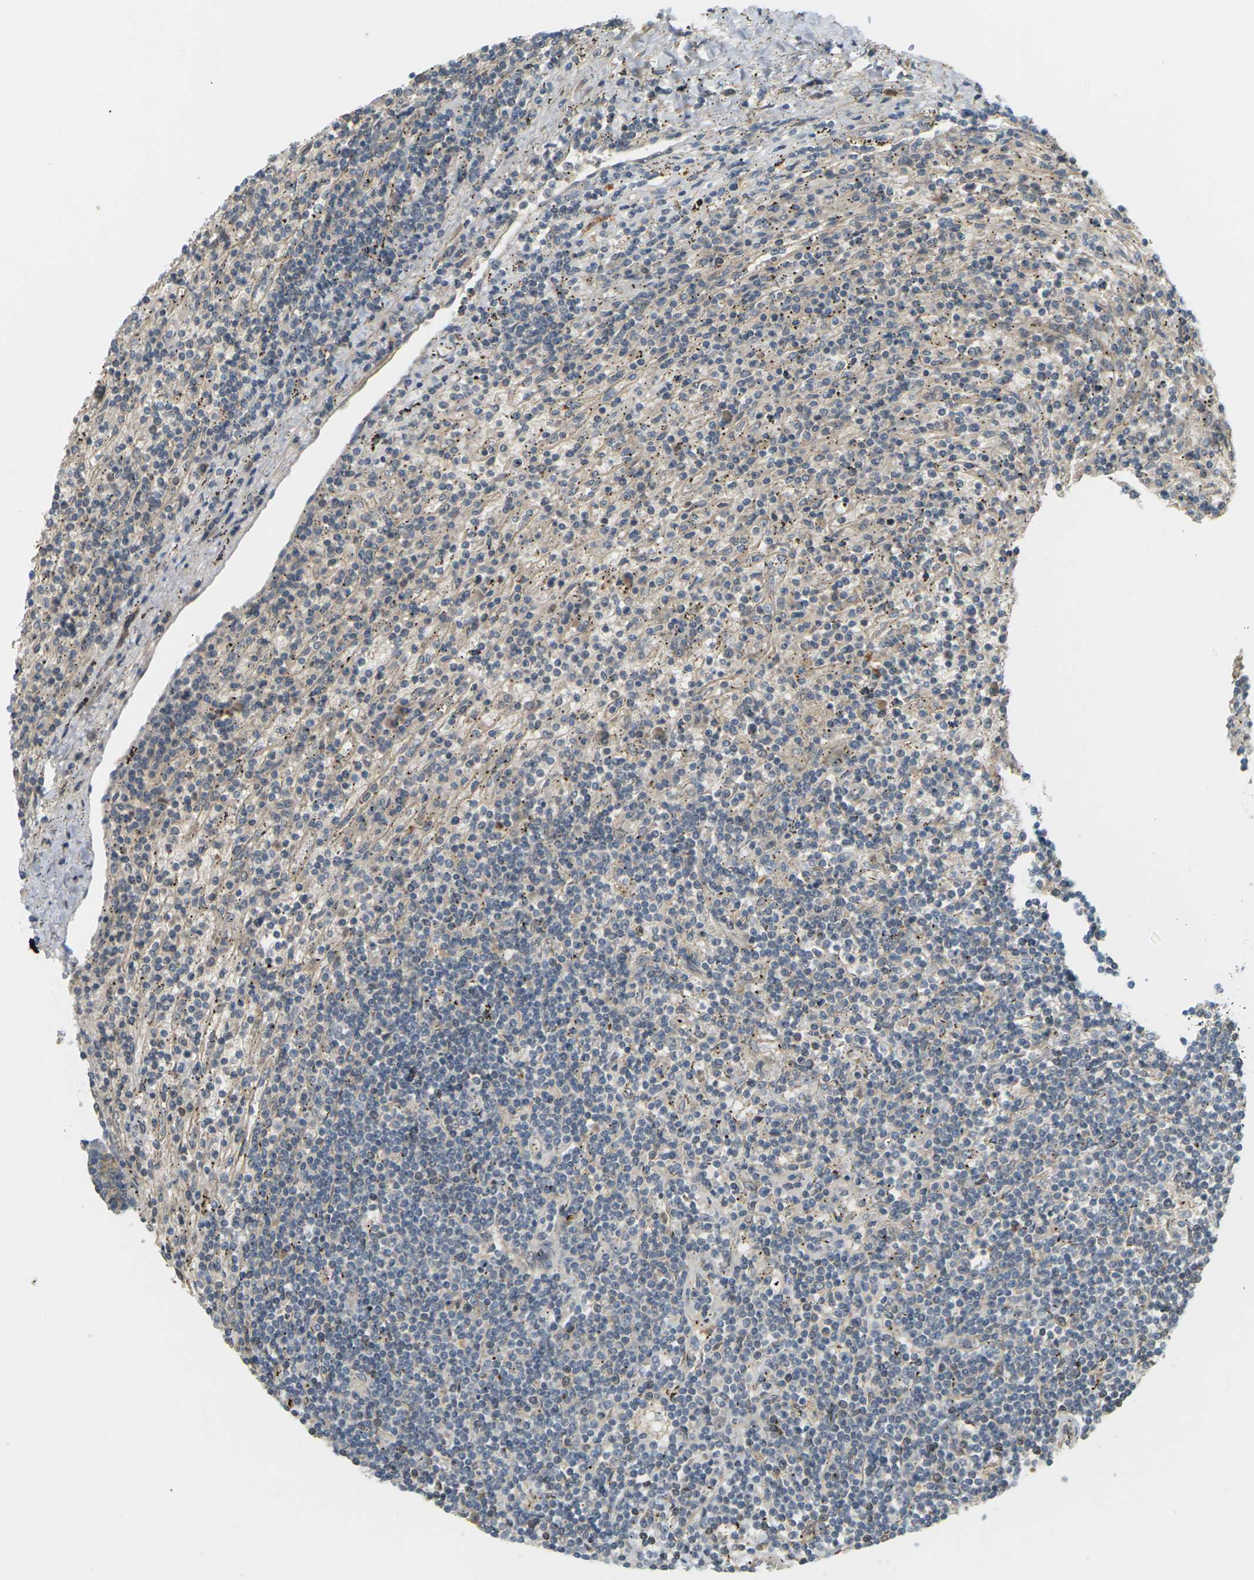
{"staining": {"intensity": "weak", "quantity": "<25%", "location": "cytoplasmic/membranous"}, "tissue": "lymphoma", "cell_type": "Tumor cells", "image_type": "cancer", "snomed": [{"axis": "morphology", "description": "Malignant lymphoma, non-Hodgkin's type, Low grade"}, {"axis": "topography", "description": "Spleen"}], "caption": "DAB (3,3'-diaminobenzidine) immunohistochemical staining of malignant lymphoma, non-Hodgkin's type (low-grade) demonstrates no significant positivity in tumor cells.", "gene": "SOCS6", "patient": {"sex": "male", "age": 76}}